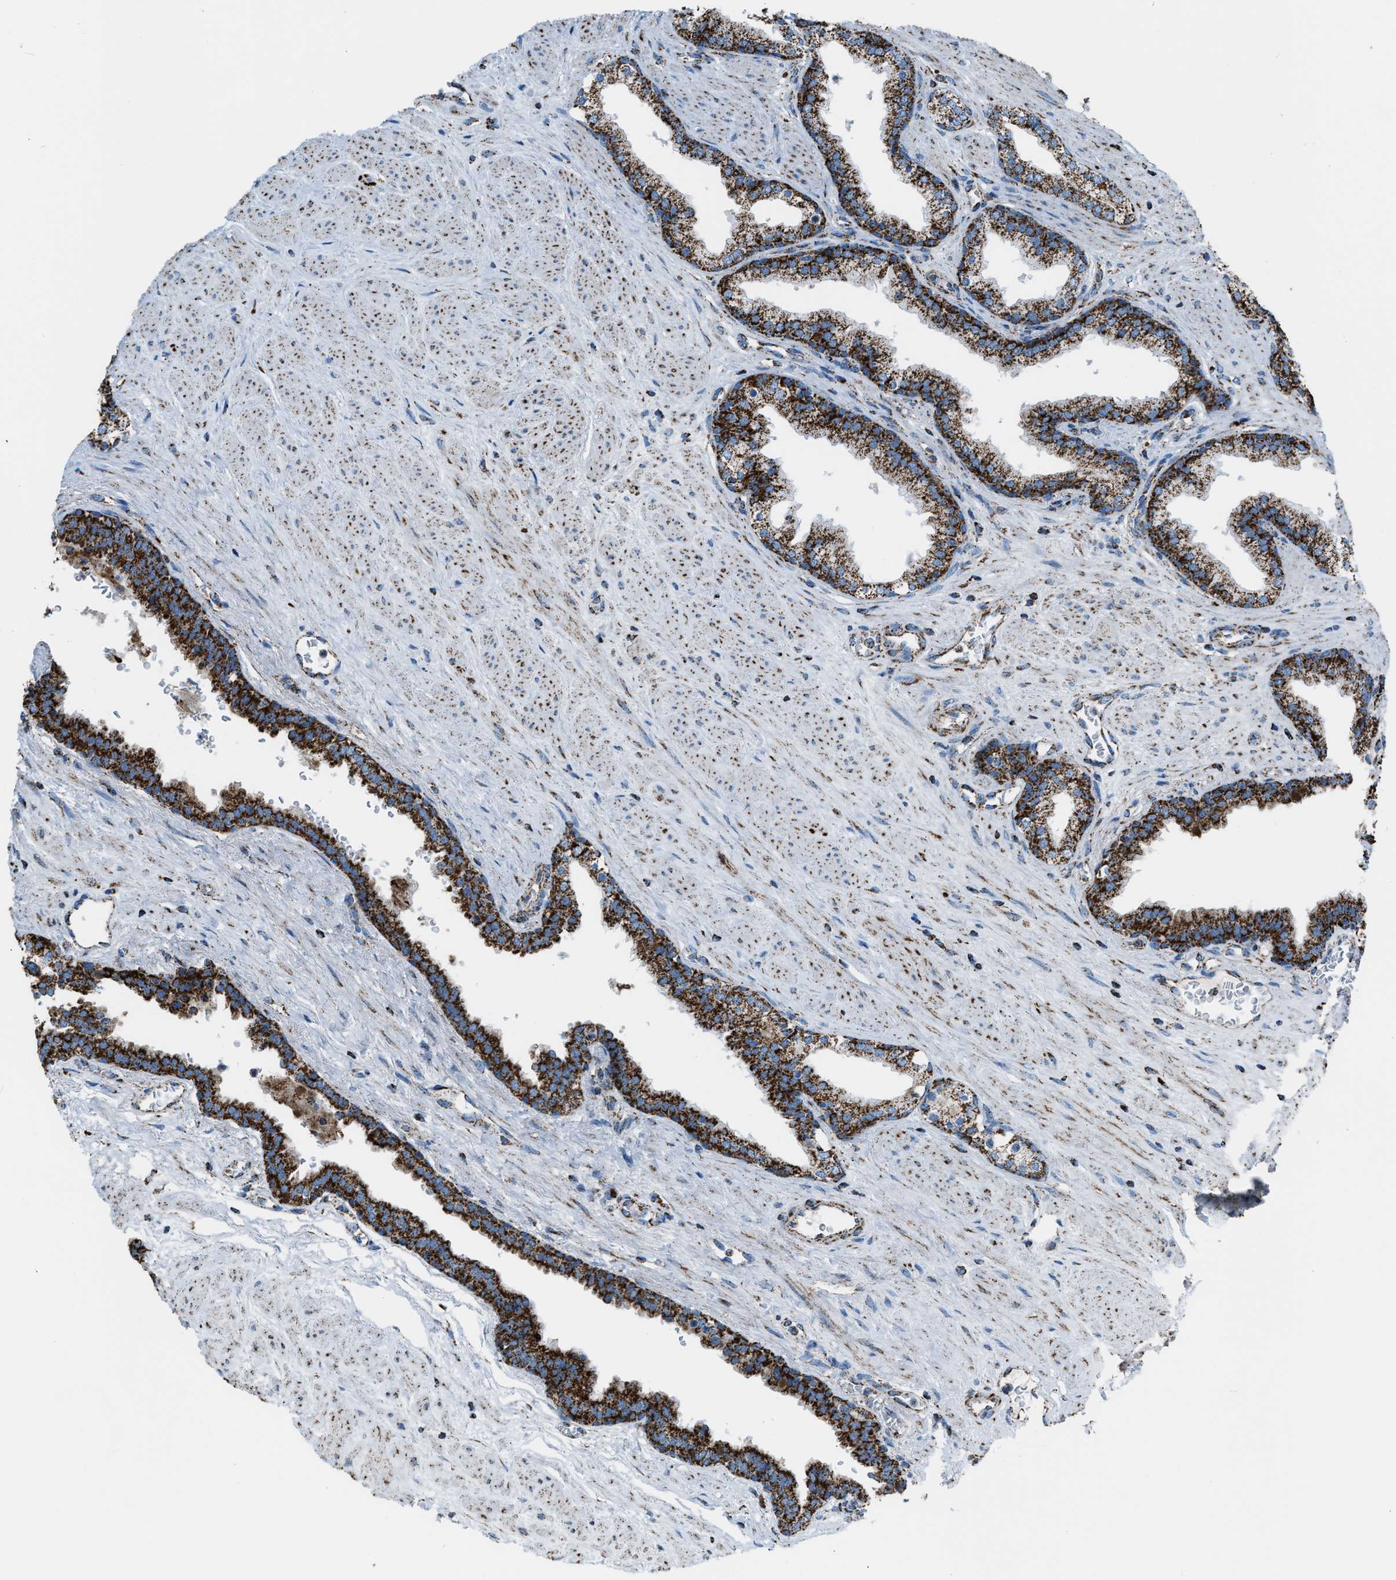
{"staining": {"intensity": "strong", "quantity": ">75%", "location": "cytoplasmic/membranous"}, "tissue": "prostate", "cell_type": "Glandular cells", "image_type": "normal", "snomed": [{"axis": "morphology", "description": "Normal tissue, NOS"}, {"axis": "topography", "description": "Prostate"}], "caption": "DAB immunohistochemical staining of benign prostate exhibits strong cytoplasmic/membranous protein staining in about >75% of glandular cells.", "gene": "MDH2", "patient": {"sex": "male", "age": 51}}